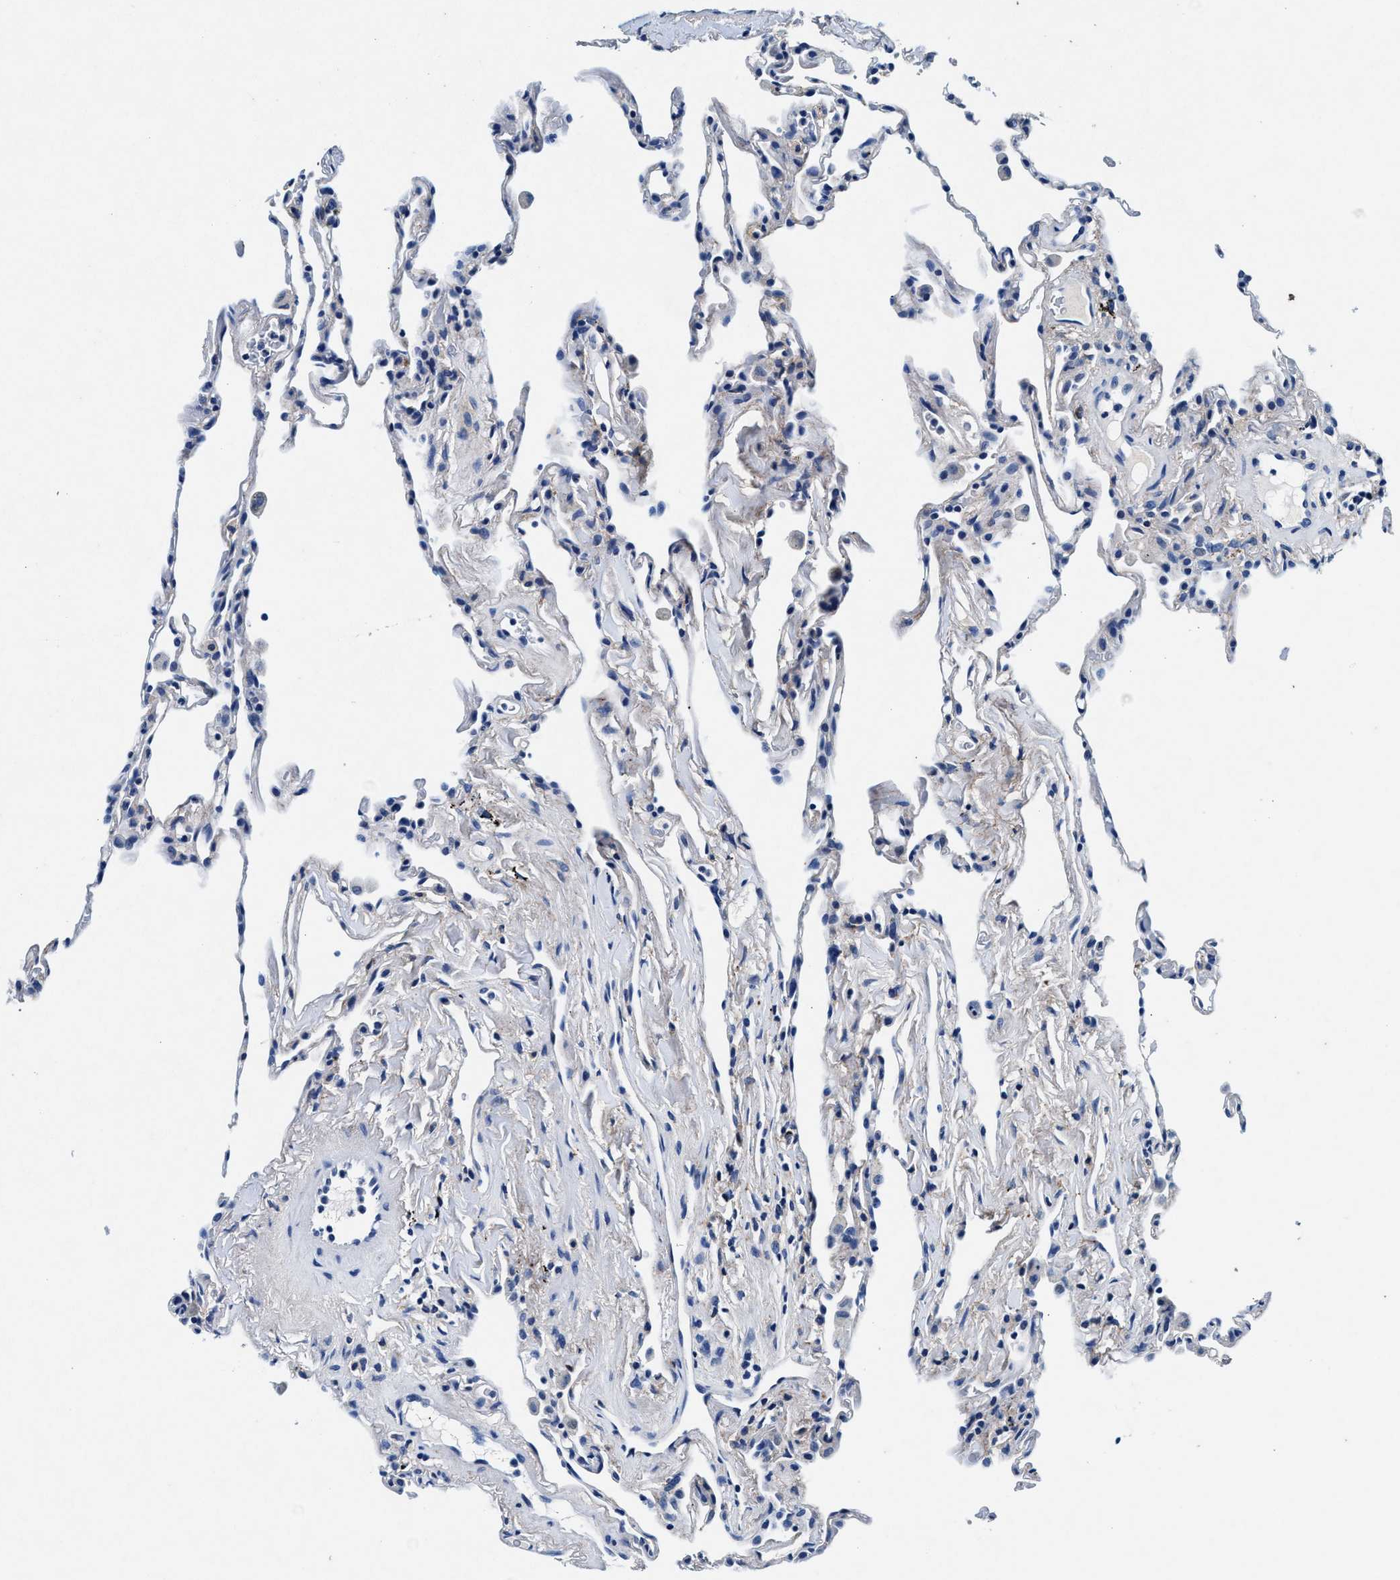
{"staining": {"intensity": "negative", "quantity": "none", "location": "none"}, "tissue": "lung", "cell_type": "Alveolar cells", "image_type": "normal", "snomed": [{"axis": "morphology", "description": "Normal tissue, NOS"}, {"axis": "topography", "description": "Lung"}], "caption": "Alveolar cells show no significant protein staining in benign lung. Brightfield microscopy of immunohistochemistry (IHC) stained with DAB (brown) and hematoxylin (blue), captured at high magnification.", "gene": "SLC8A1", "patient": {"sex": "male", "age": 59}}